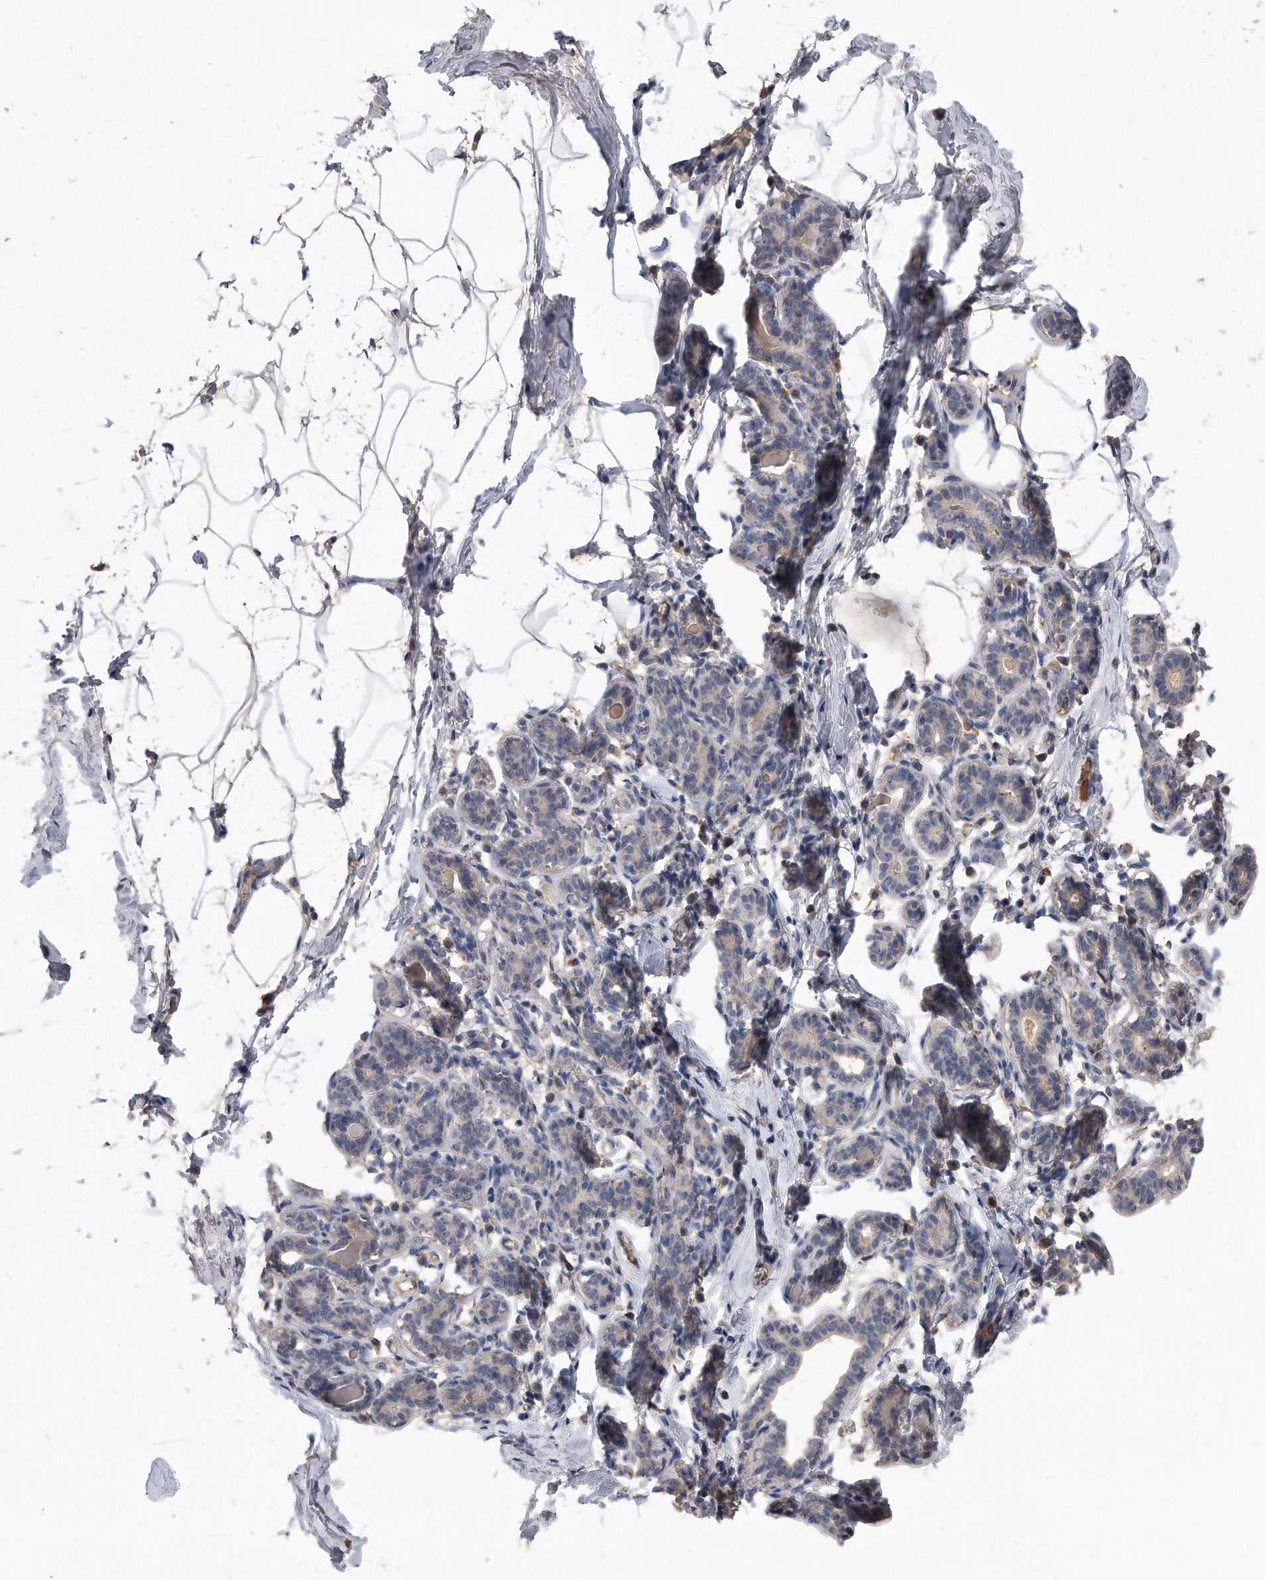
{"staining": {"intensity": "negative", "quantity": "none", "location": "none"}, "tissue": "breast", "cell_type": "Adipocytes", "image_type": "normal", "snomed": [{"axis": "morphology", "description": "Normal tissue, NOS"}, {"axis": "morphology", "description": "Lobular carcinoma"}, {"axis": "topography", "description": "Breast"}], "caption": "Immunohistochemistry of normal breast exhibits no expression in adipocytes. (DAB IHC, high magnification).", "gene": "HOMER3", "patient": {"sex": "female", "age": 62}}